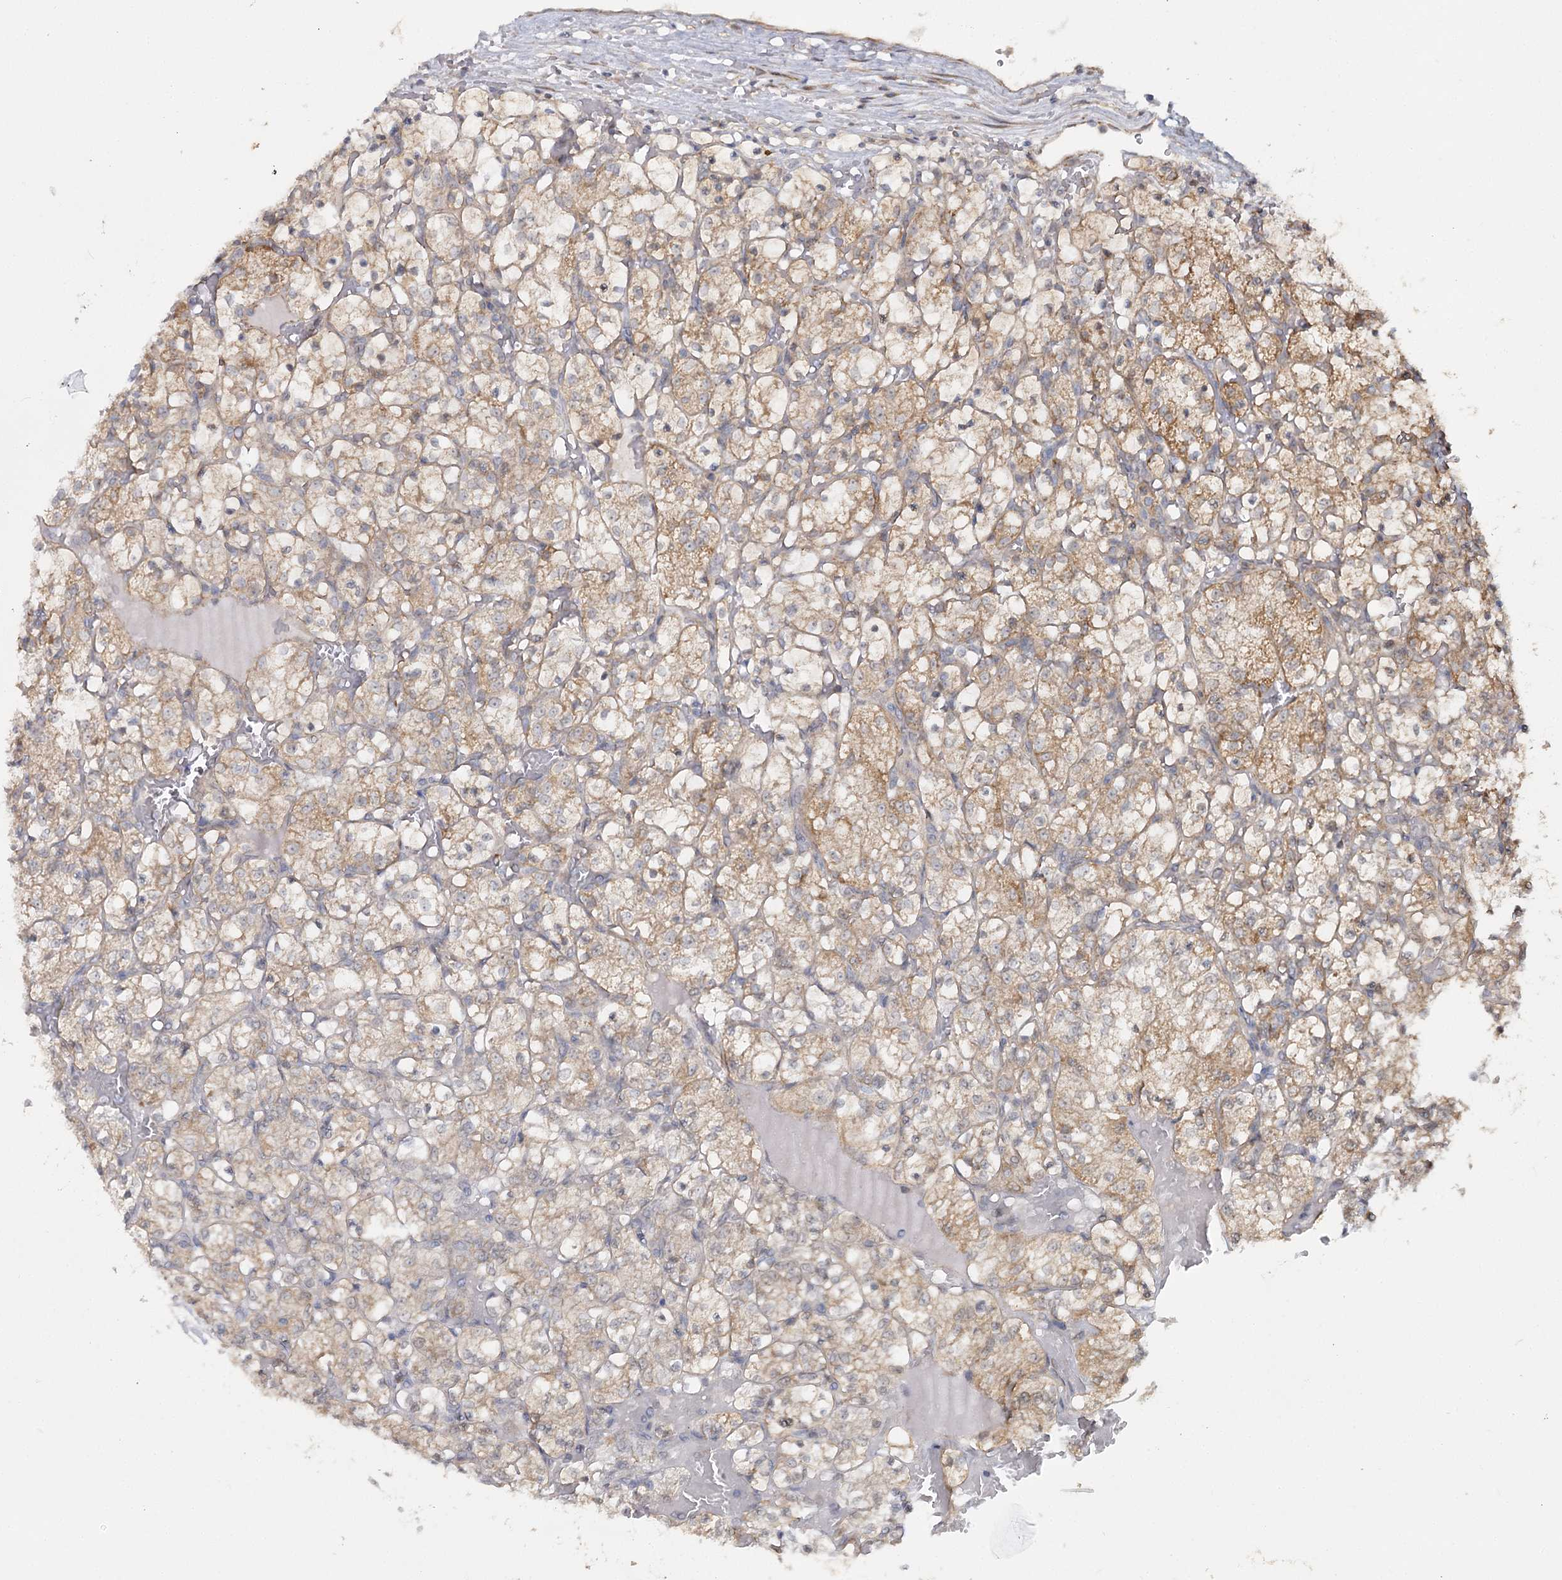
{"staining": {"intensity": "moderate", "quantity": "25%-75%", "location": "cytoplasmic/membranous"}, "tissue": "renal cancer", "cell_type": "Tumor cells", "image_type": "cancer", "snomed": [{"axis": "morphology", "description": "Adenocarcinoma, NOS"}, {"axis": "topography", "description": "Kidney"}], "caption": "Tumor cells display medium levels of moderate cytoplasmic/membranous staining in approximately 25%-75% of cells in renal cancer.", "gene": "TBC1D9B", "patient": {"sex": "female", "age": 69}}